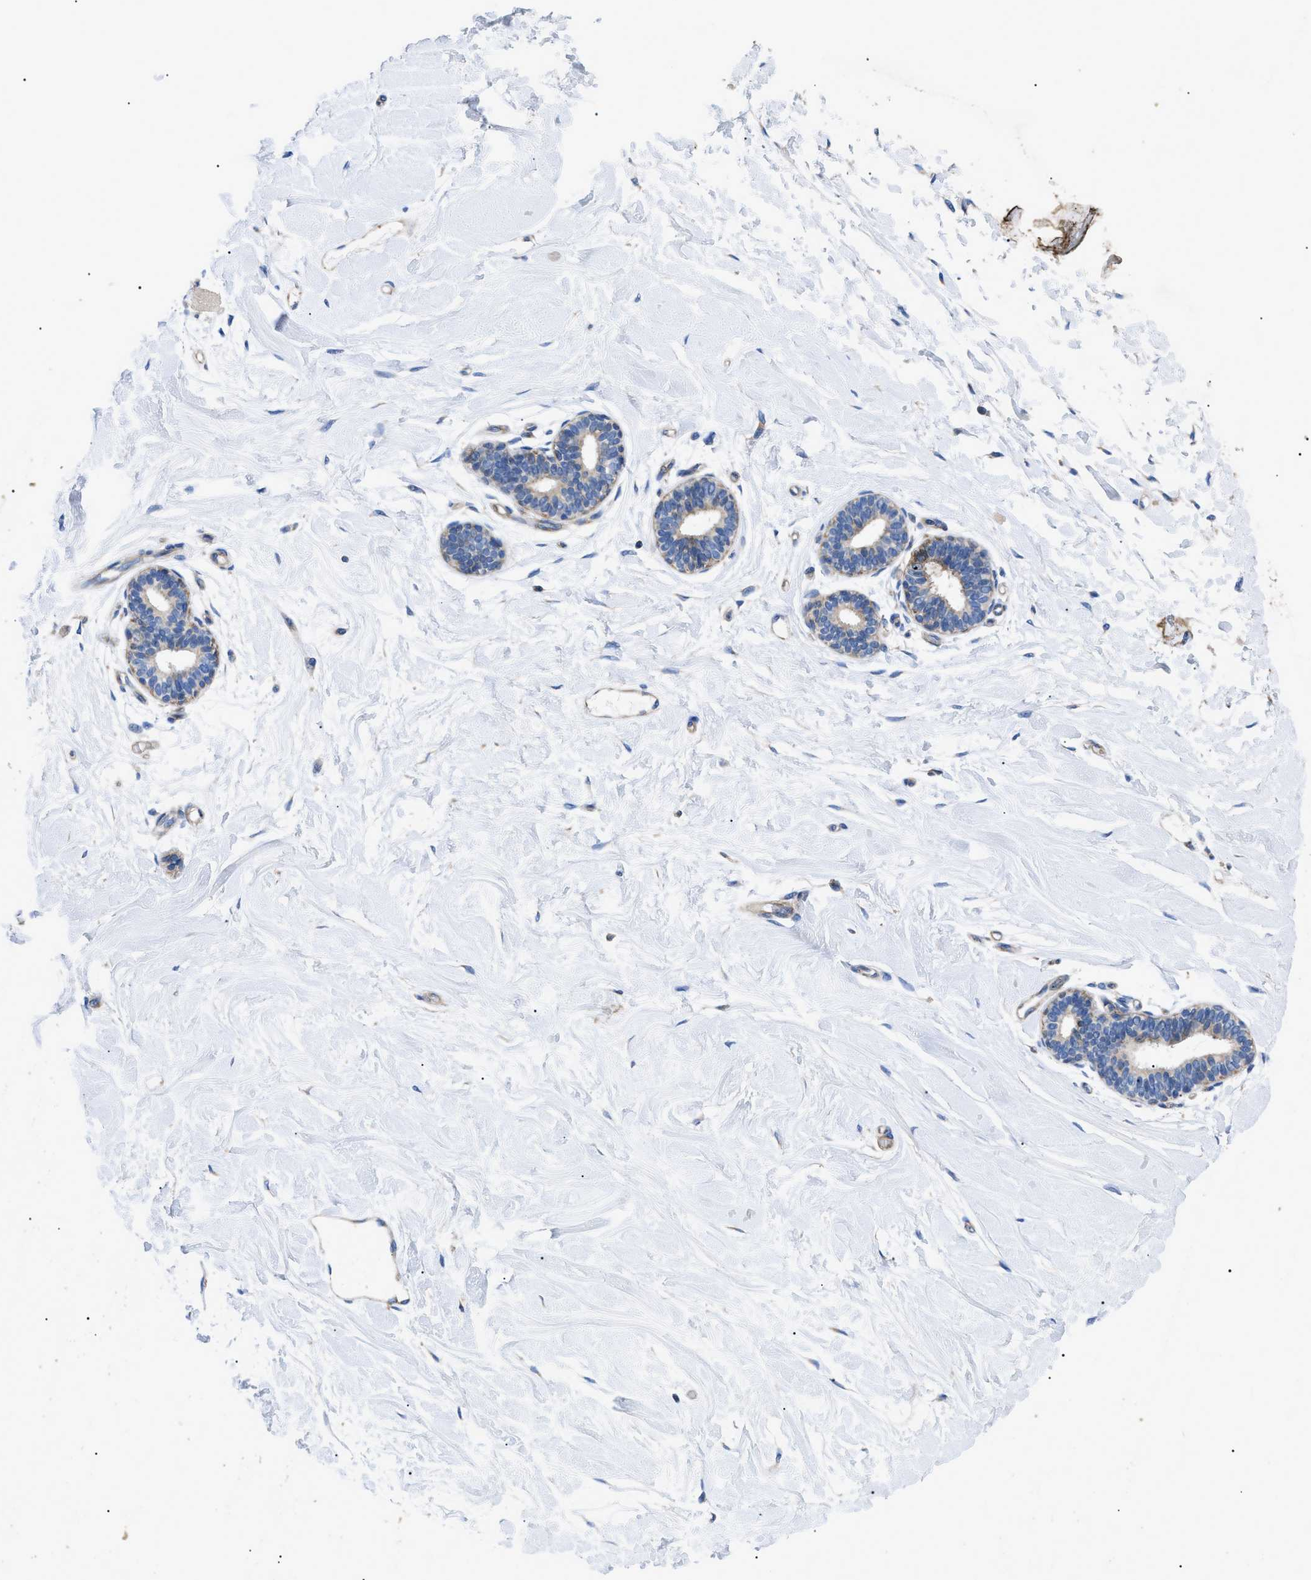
{"staining": {"intensity": "negative", "quantity": "none", "location": "none"}, "tissue": "breast", "cell_type": "Adipocytes", "image_type": "normal", "snomed": [{"axis": "morphology", "description": "Normal tissue, NOS"}, {"axis": "morphology", "description": "Lobular carcinoma"}, {"axis": "topography", "description": "Breast"}], "caption": "This is an IHC photomicrograph of benign human breast. There is no staining in adipocytes.", "gene": "HSPB8", "patient": {"sex": "female", "age": 59}}